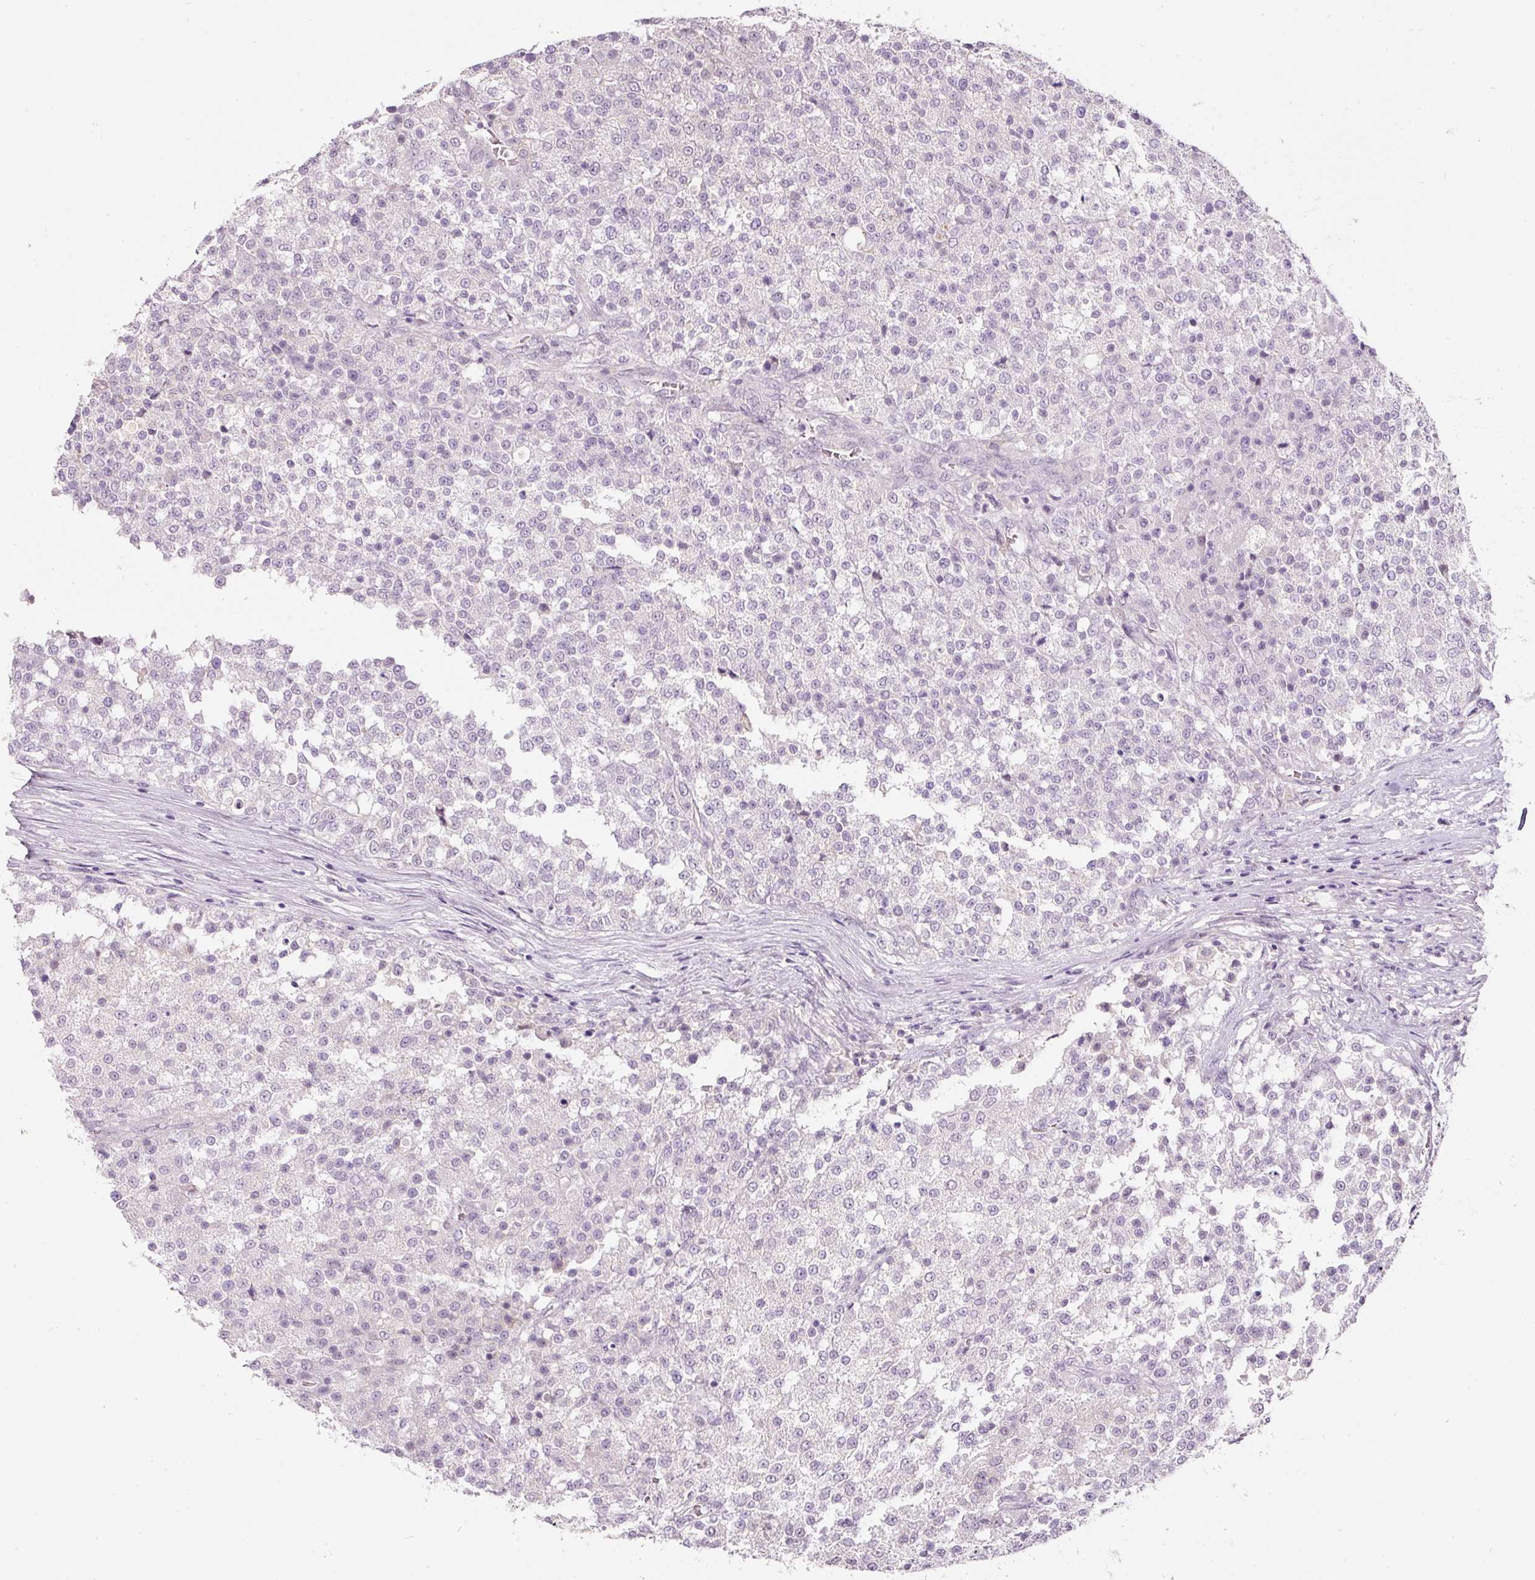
{"staining": {"intensity": "negative", "quantity": "none", "location": "none"}, "tissue": "testis cancer", "cell_type": "Tumor cells", "image_type": "cancer", "snomed": [{"axis": "morphology", "description": "Seminoma, NOS"}, {"axis": "topography", "description": "Testis"}], "caption": "Immunohistochemical staining of testis cancer (seminoma) exhibits no significant expression in tumor cells.", "gene": "TMEM37", "patient": {"sex": "male", "age": 59}}